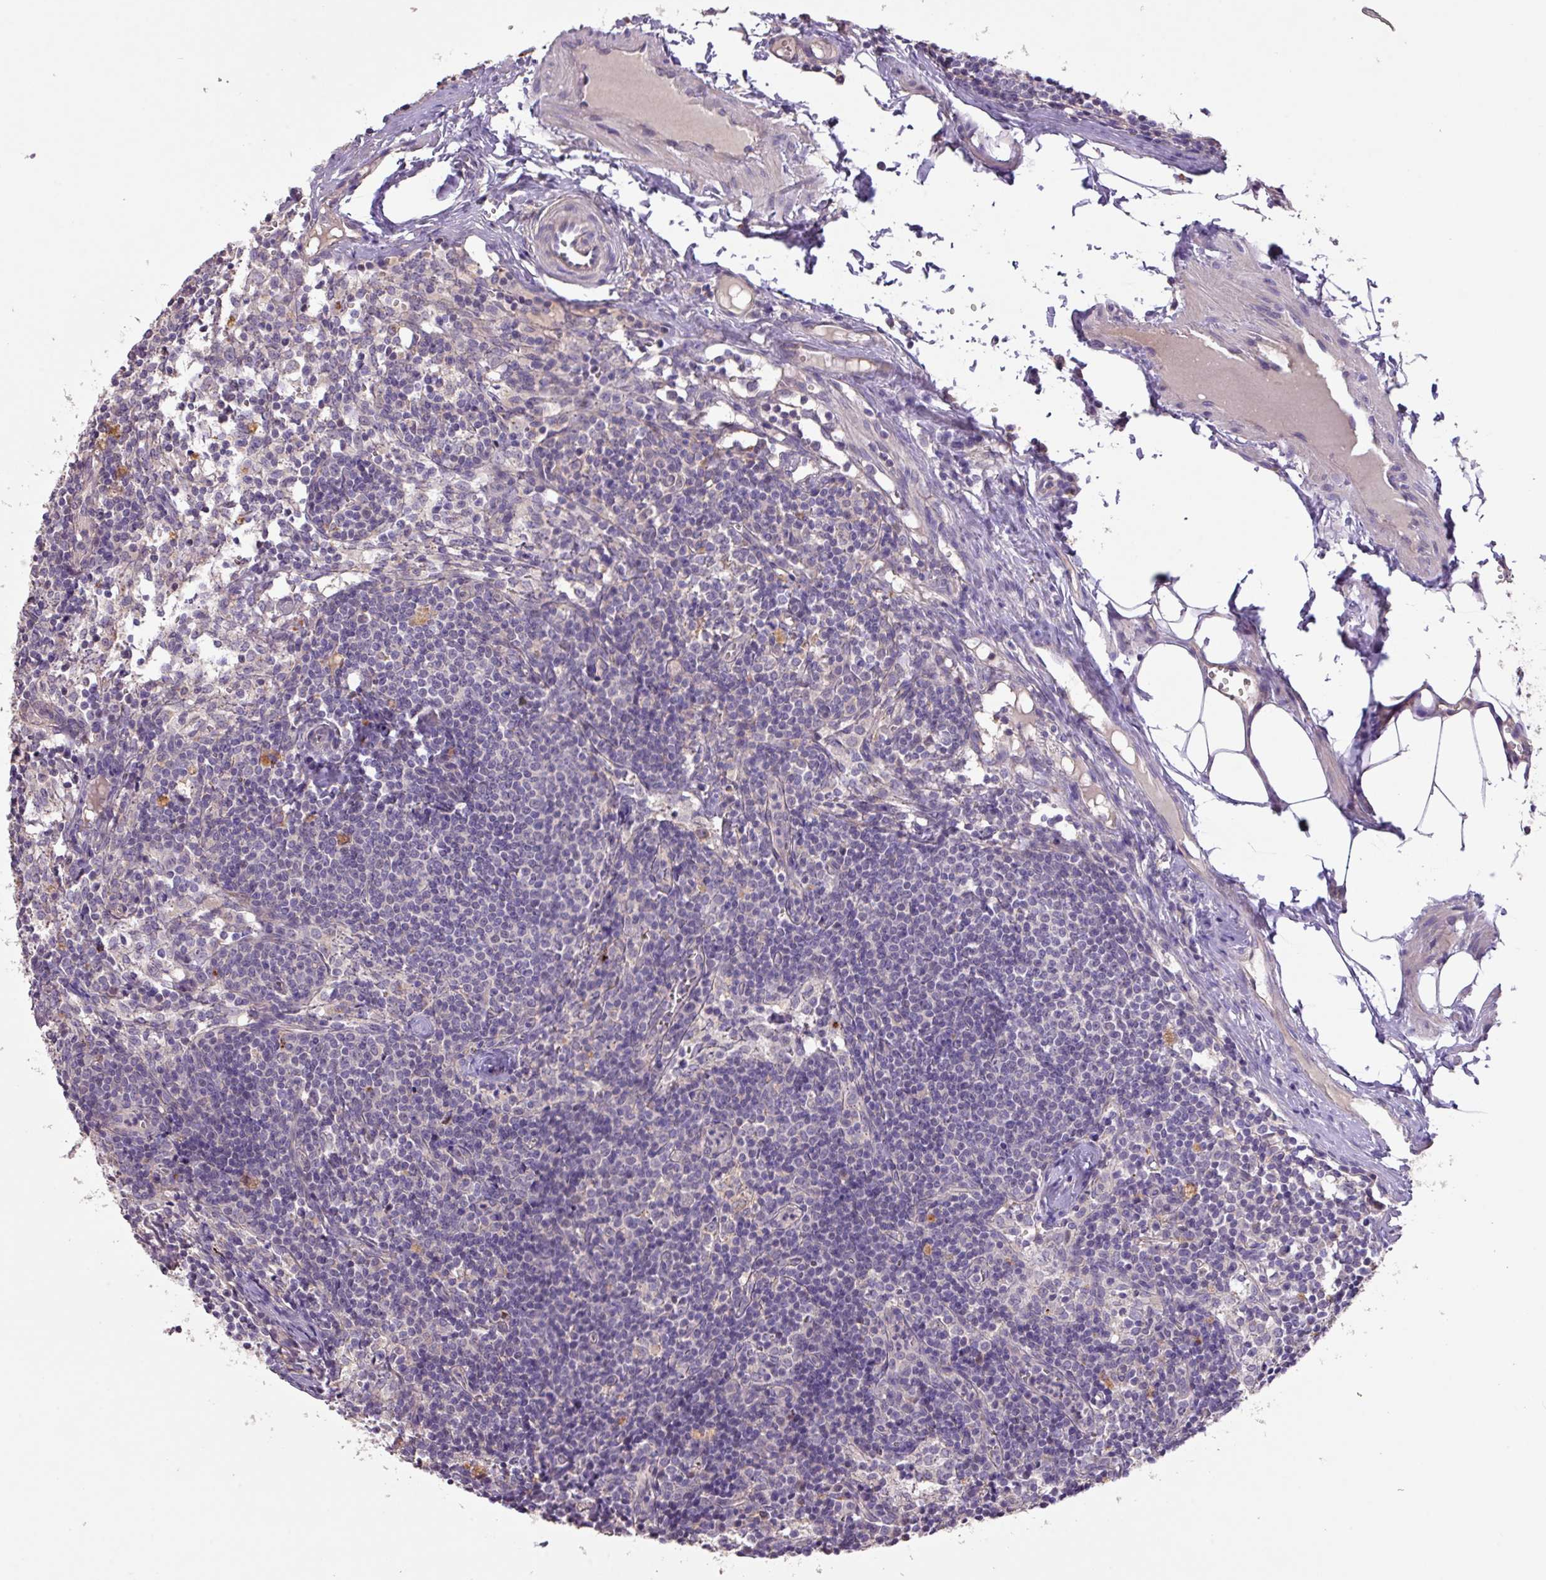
{"staining": {"intensity": "weak", "quantity": "25%-75%", "location": "cytoplasmic/membranous"}, "tissue": "lymph node", "cell_type": "Germinal center cells", "image_type": "normal", "snomed": [{"axis": "morphology", "description": "Normal tissue, NOS"}, {"axis": "topography", "description": "Lymph node"}], "caption": "Weak cytoplasmic/membranous protein staining is appreciated in about 25%-75% of germinal center cells in lymph node. (brown staining indicates protein expression, while blue staining denotes nuclei).", "gene": "PRADC1", "patient": {"sex": "female", "age": 30}}